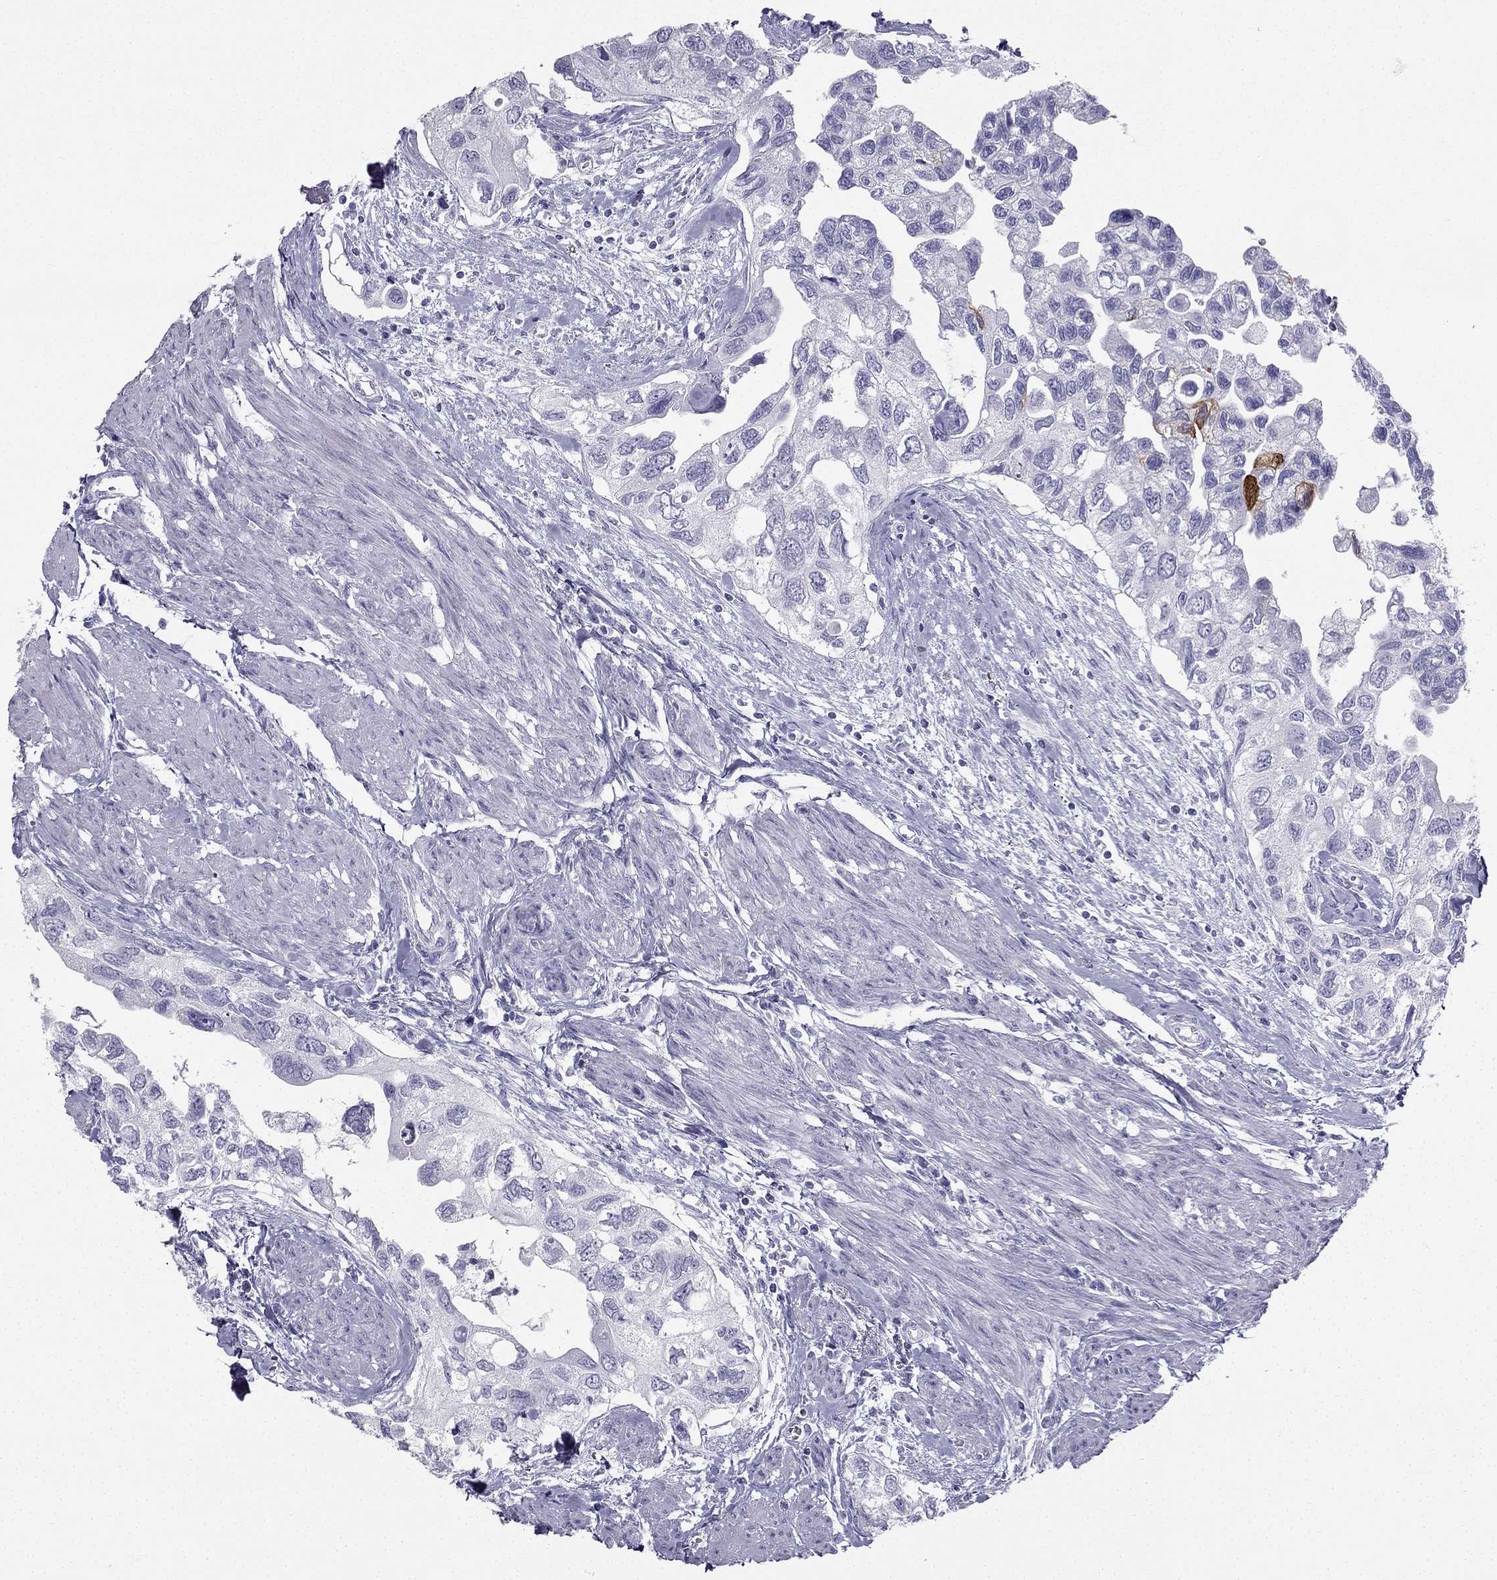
{"staining": {"intensity": "negative", "quantity": "none", "location": "none"}, "tissue": "urothelial cancer", "cell_type": "Tumor cells", "image_type": "cancer", "snomed": [{"axis": "morphology", "description": "Urothelial carcinoma, High grade"}, {"axis": "topography", "description": "Urinary bladder"}], "caption": "High magnification brightfield microscopy of urothelial cancer stained with DAB (brown) and counterstained with hematoxylin (blue): tumor cells show no significant positivity.", "gene": "TFF3", "patient": {"sex": "male", "age": 59}}